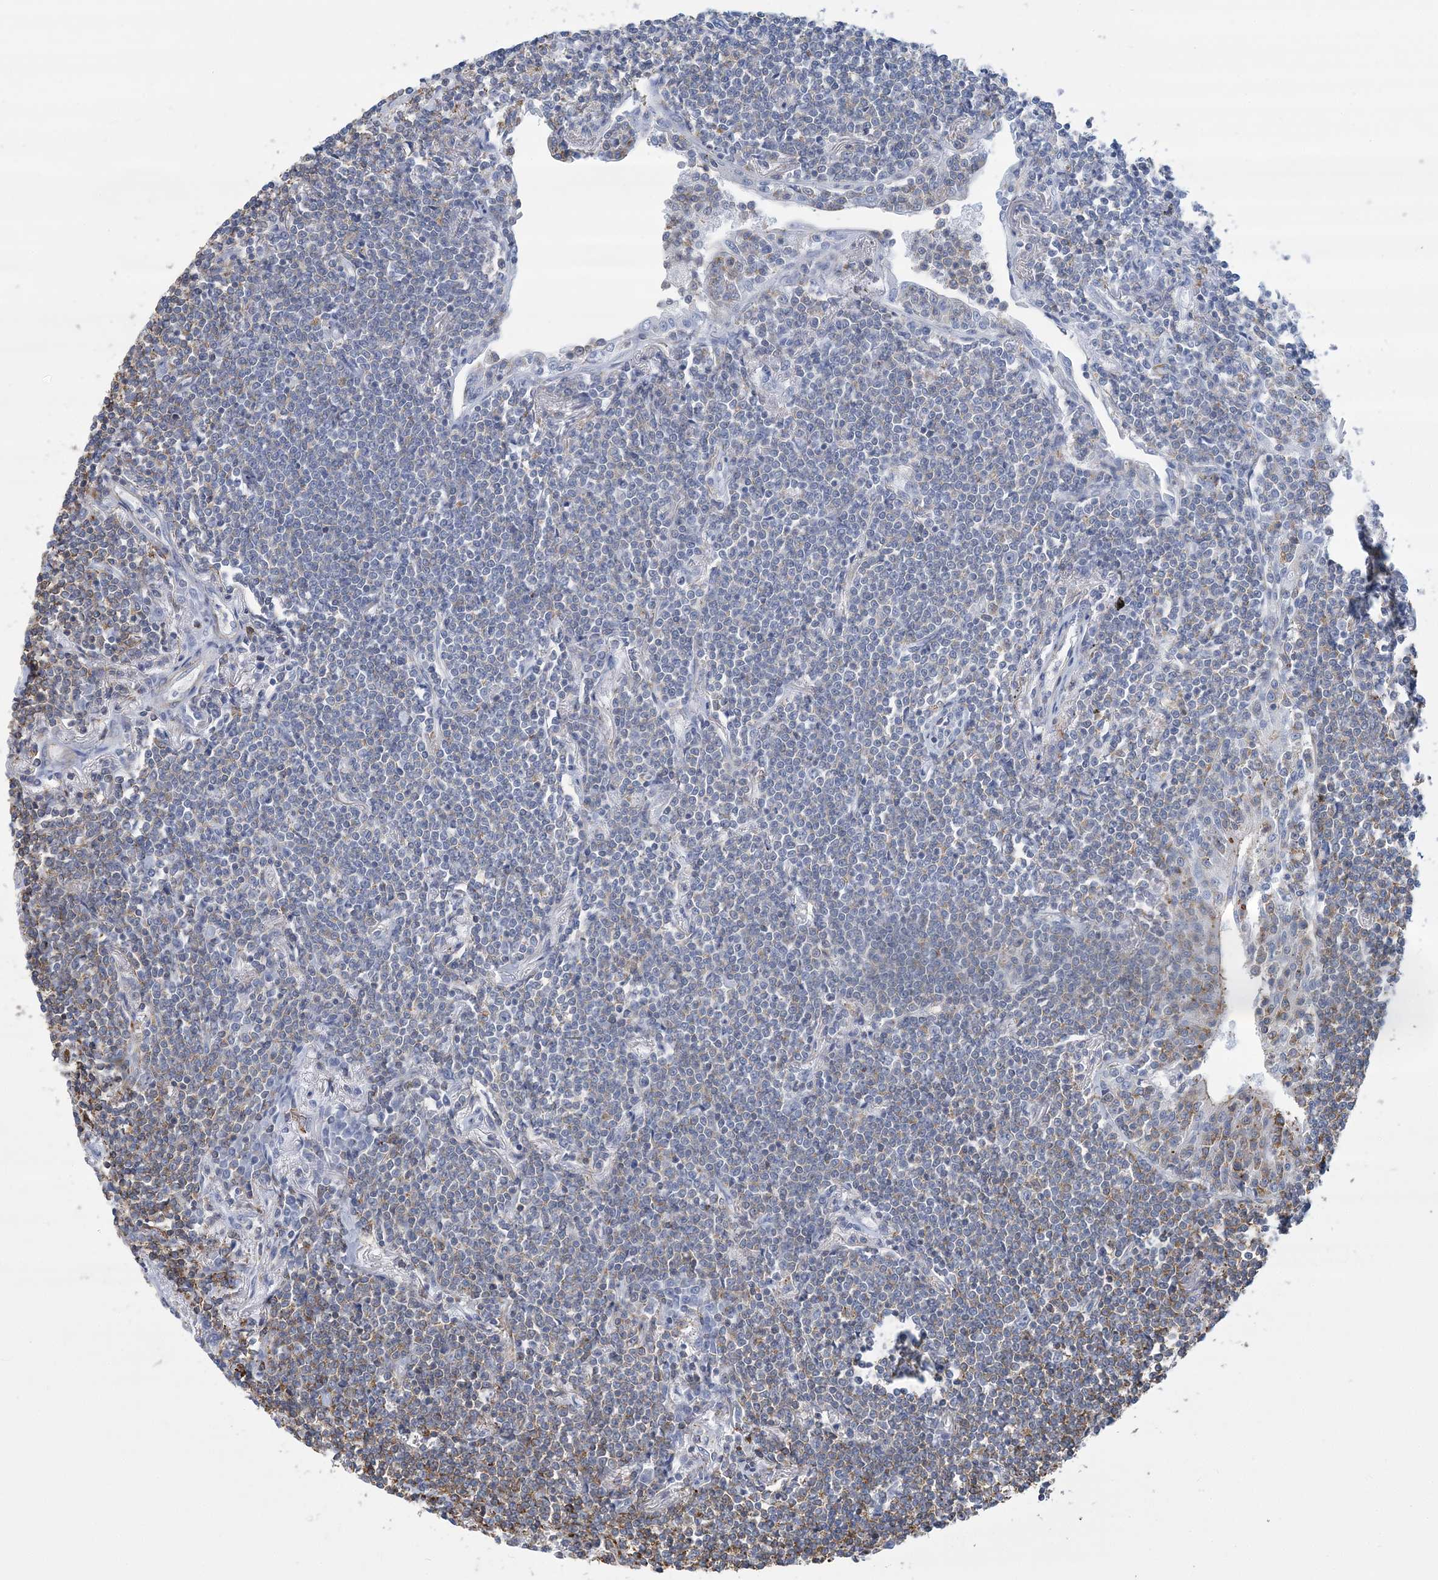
{"staining": {"intensity": "negative", "quantity": "none", "location": "none"}, "tissue": "lymphoma", "cell_type": "Tumor cells", "image_type": "cancer", "snomed": [{"axis": "morphology", "description": "Malignant lymphoma, non-Hodgkin's type, Low grade"}, {"axis": "topography", "description": "Lung"}], "caption": "Malignant lymphoma, non-Hodgkin's type (low-grade) was stained to show a protein in brown. There is no significant staining in tumor cells.", "gene": "C11orf21", "patient": {"sex": "female", "age": 71}}